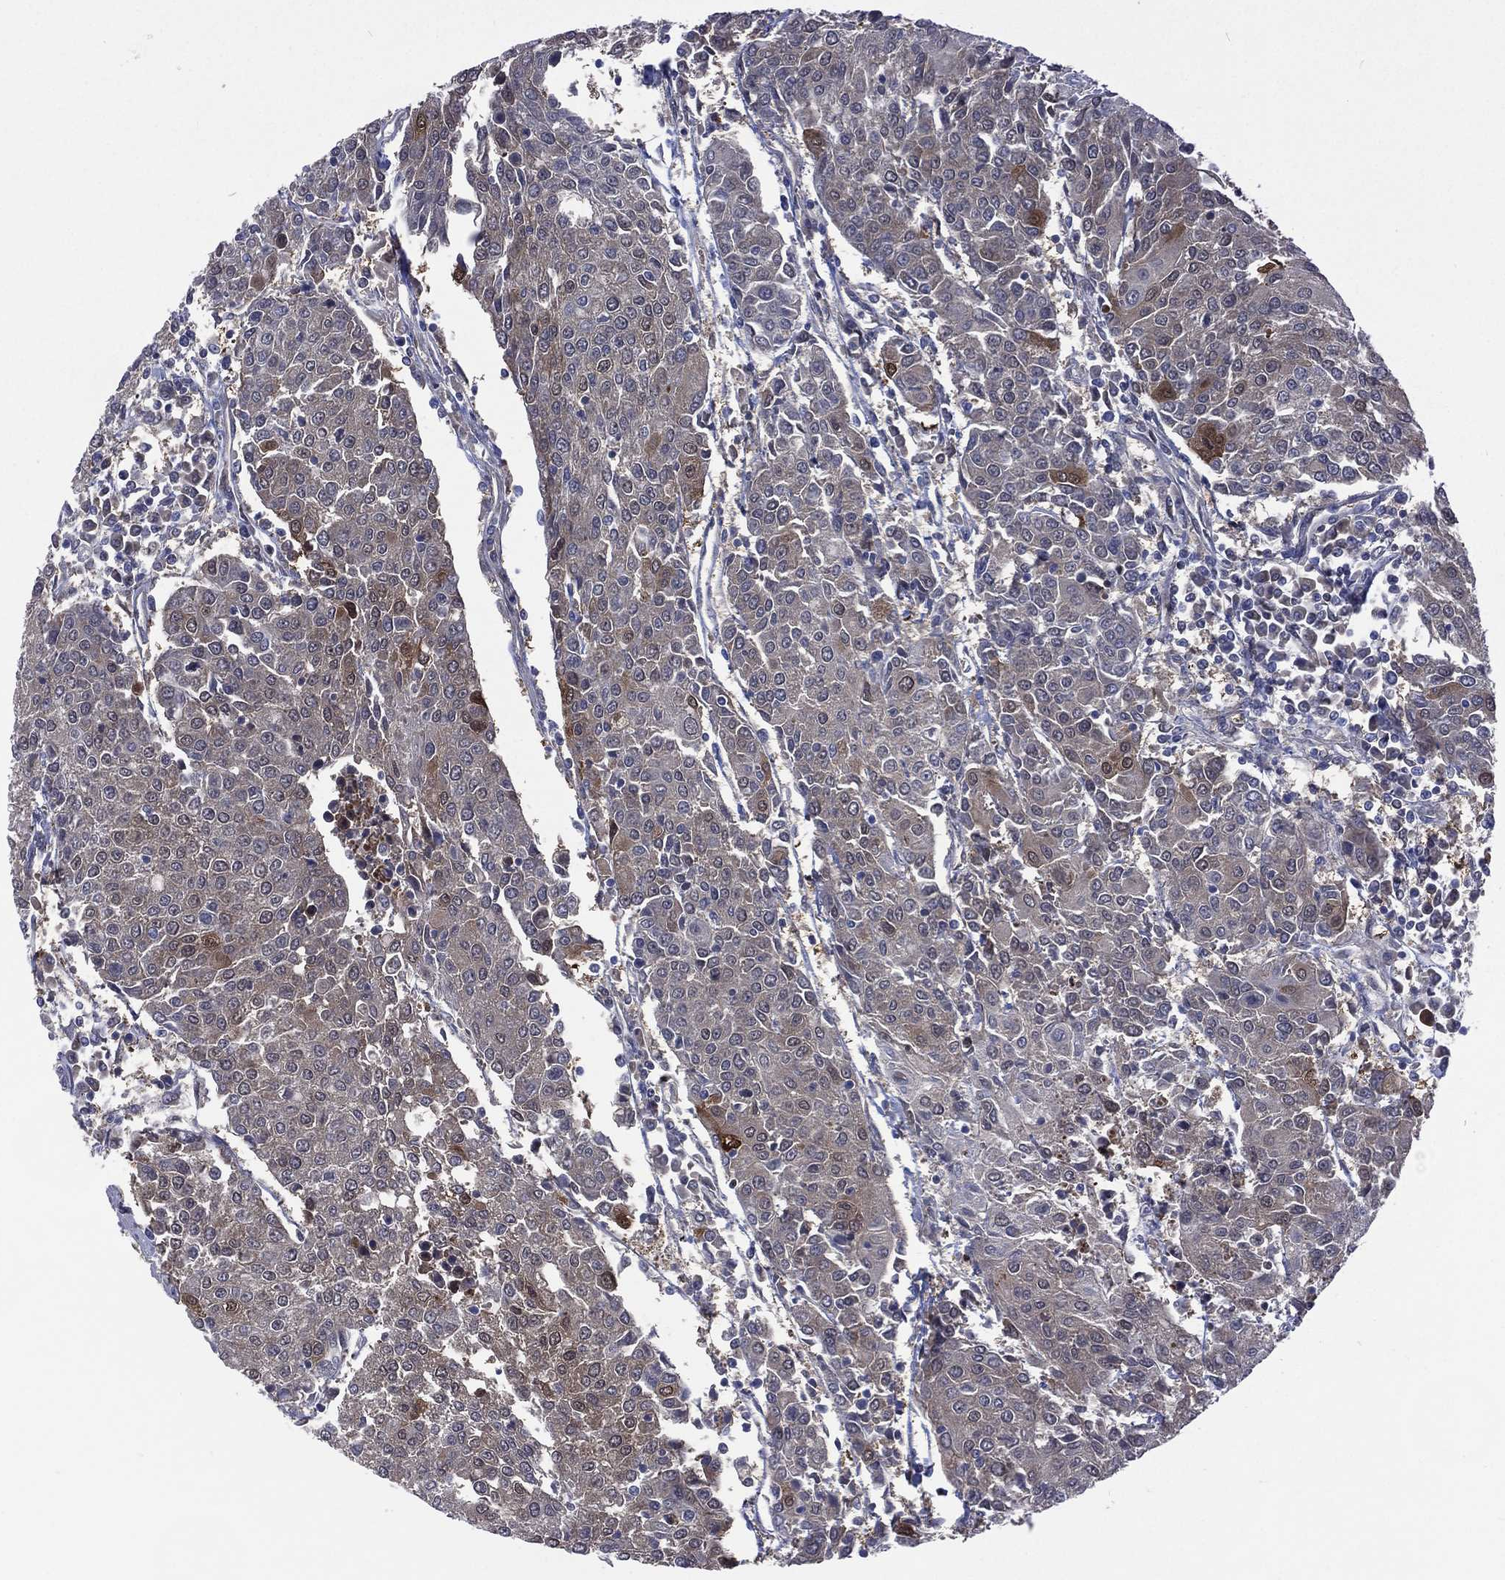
{"staining": {"intensity": "weak", "quantity": "<25%", "location": "cytoplasmic/membranous"}, "tissue": "urothelial cancer", "cell_type": "Tumor cells", "image_type": "cancer", "snomed": [{"axis": "morphology", "description": "Urothelial carcinoma, High grade"}, {"axis": "topography", "description": "Urinary bladder"}], "caption": "Urothelial cancer was stained to show a protein in brown. There is no significant expression in tumor cells. Brightfield microscopy of immunohistochemistry (IHC) stained with DAB (brown) and hematoxylin (blue), captured at high magnification.", "gene": "MTAP", "patient": {"sex": "female", "age": 85}}